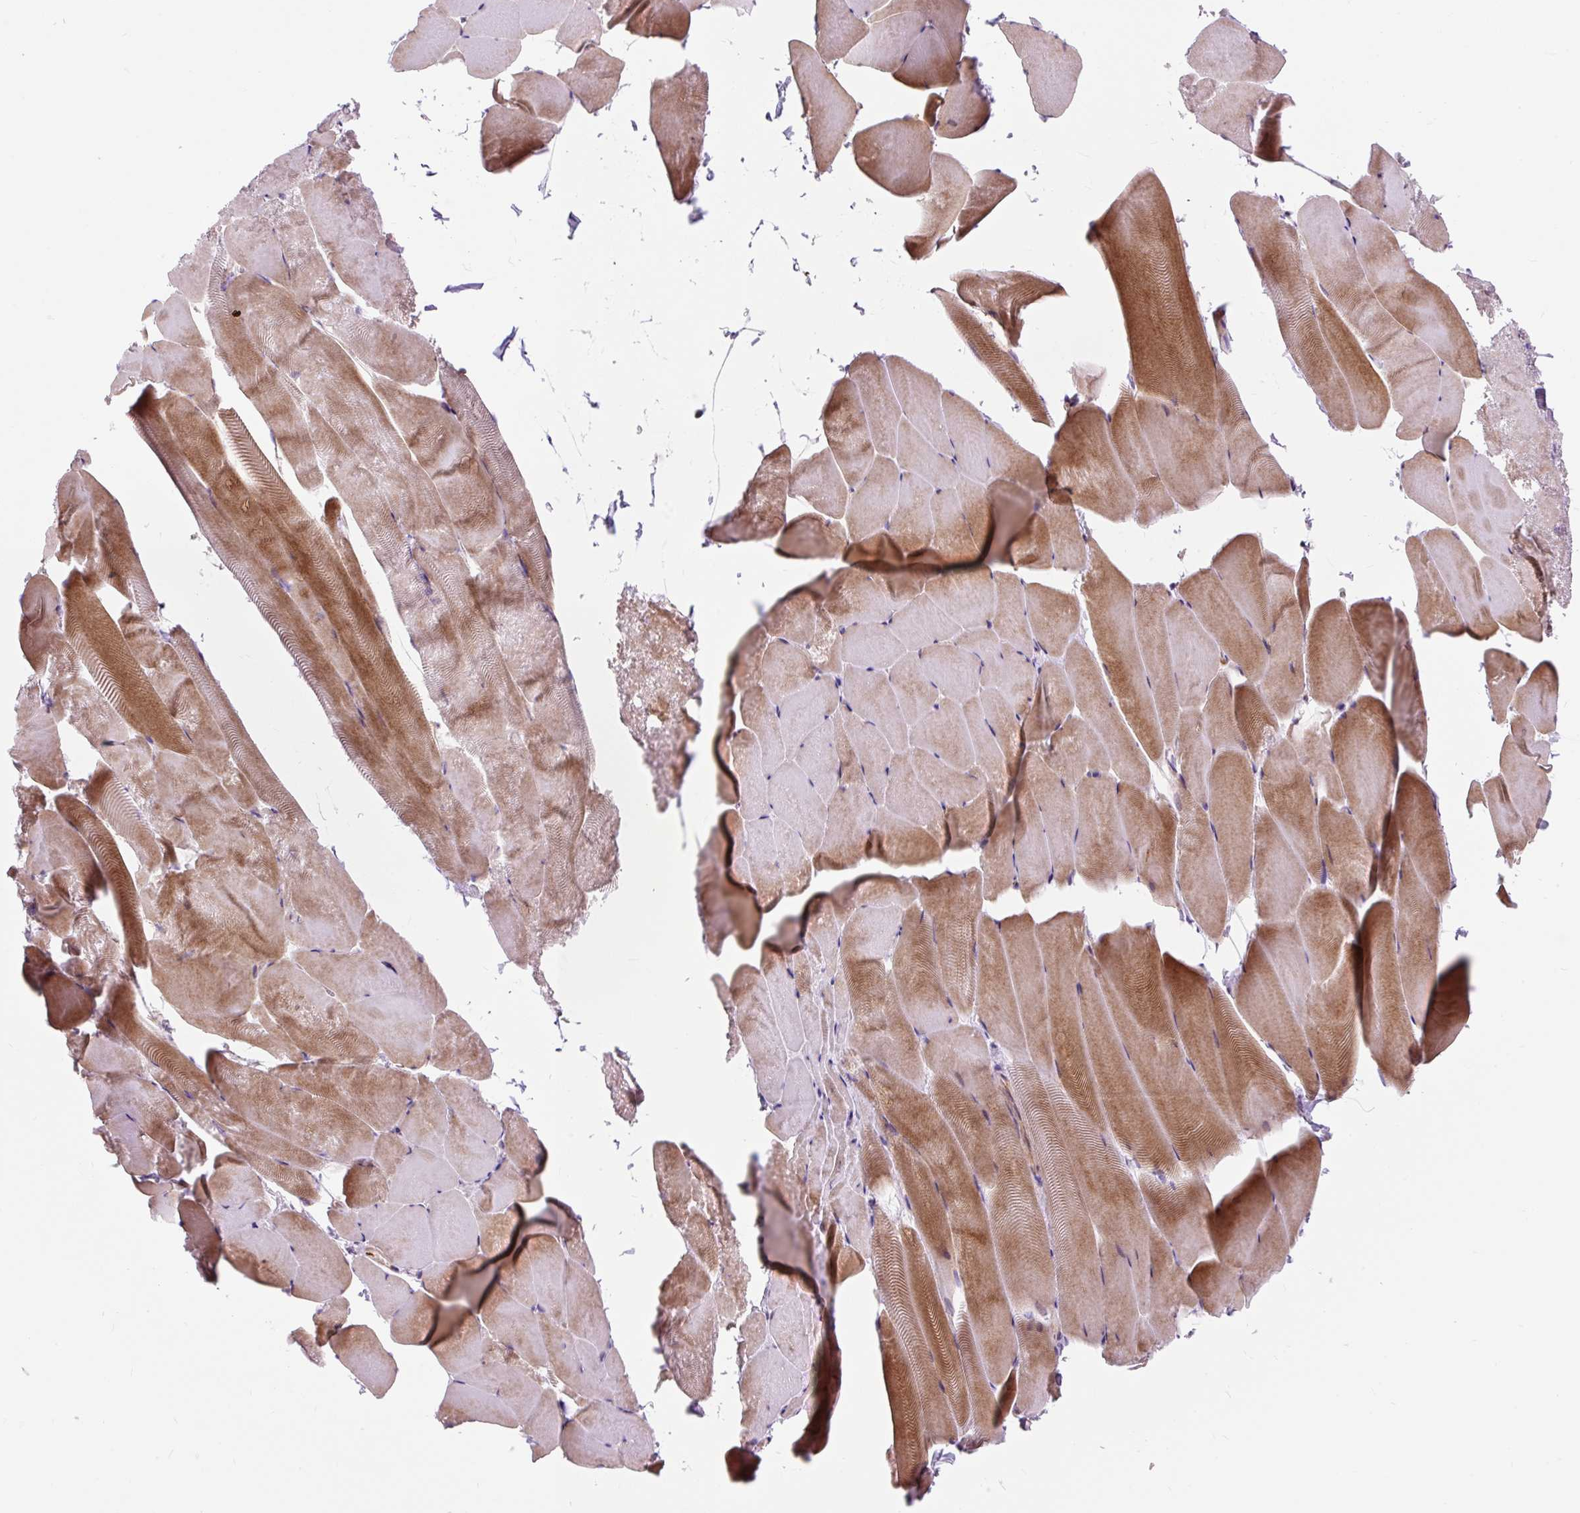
{"staining": {"intensity": "moderate", "quantity": "25%-75%", "location": "cytoplasmic/membranous"}, "tissue": "skeletal muscle", "cell_type": "Myocytes", "image_type": "normal", "snomed": [{"axis": "morphology", "description": "Normal tissue, NOS"}, {"axis": "topography", "description": "Skeletal muscle"}], "caption": "Skeletal muscle stained with DAB immunohistochemistry displays medium levels of moderate cytoplasmic/membranous positivity in about 25%-75% of myocytes. The staining is performed using DAB brown chromogen to label protein expression. The nuclei are counter-stained blue using hematoxylin.", "gene": "CISD3", "patient": {"sex": "female", "age": 64}}